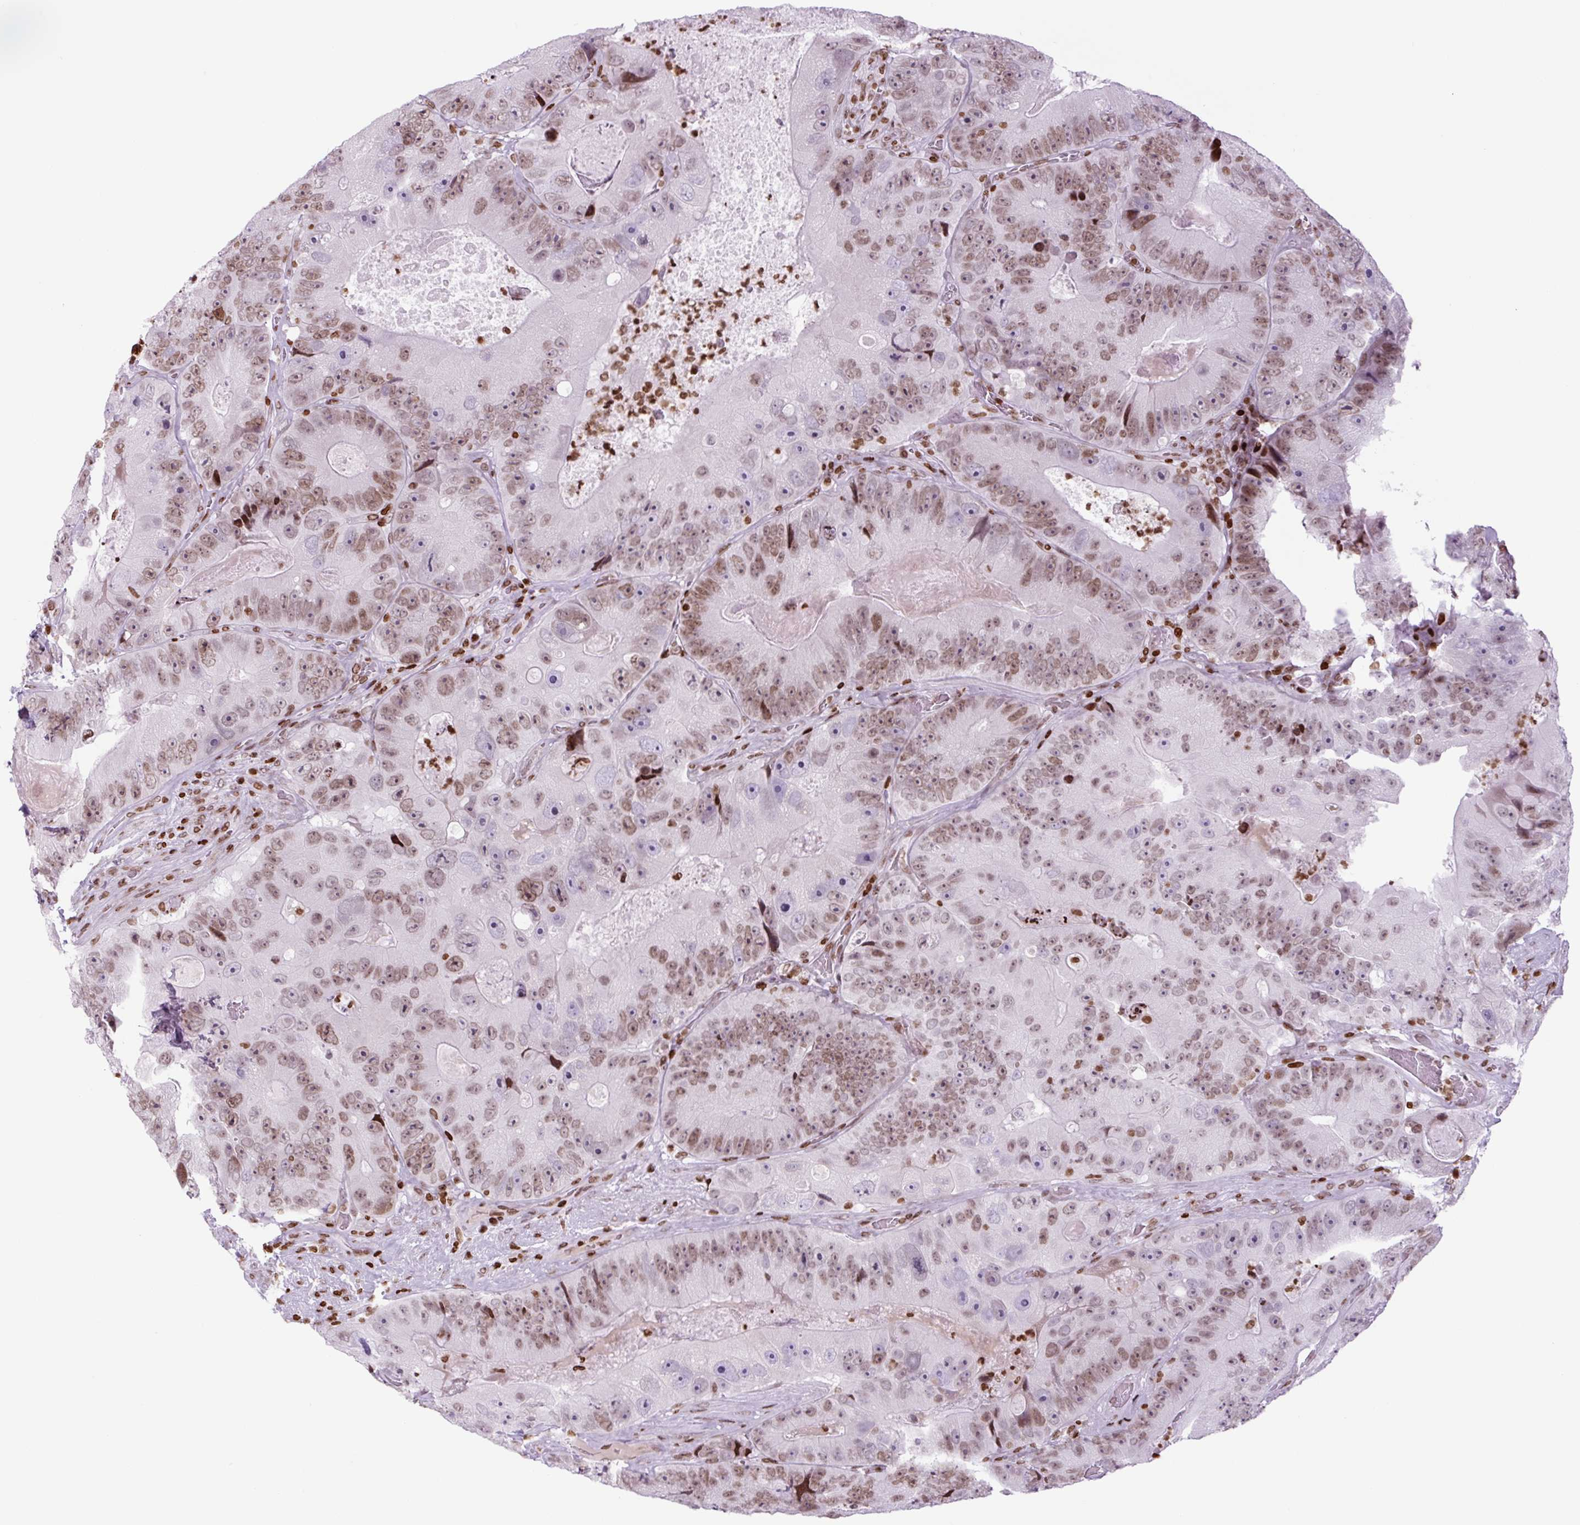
{"staining": {"intensity": "moderate", "quantity": ">75%", "location": "nuclear"}, "tissue": "colorectal cancer", "cell_type": "Tumor cells", "image_type": "cancer", "snomed": [{"axis": "morphology", "description": "Adenocarcinoma, NOS"}, {"axis": "topography", "description": "Colon"}], "caption": "The photomicrograph displays immunohistochemical staining of colorectal cancer (adenocarcinoma). There is moderate nuclear positivity is appreciated in about >75% of tumor cells.", "gene": "H1-3", "patient": {"sex": "female", "age": 86}}